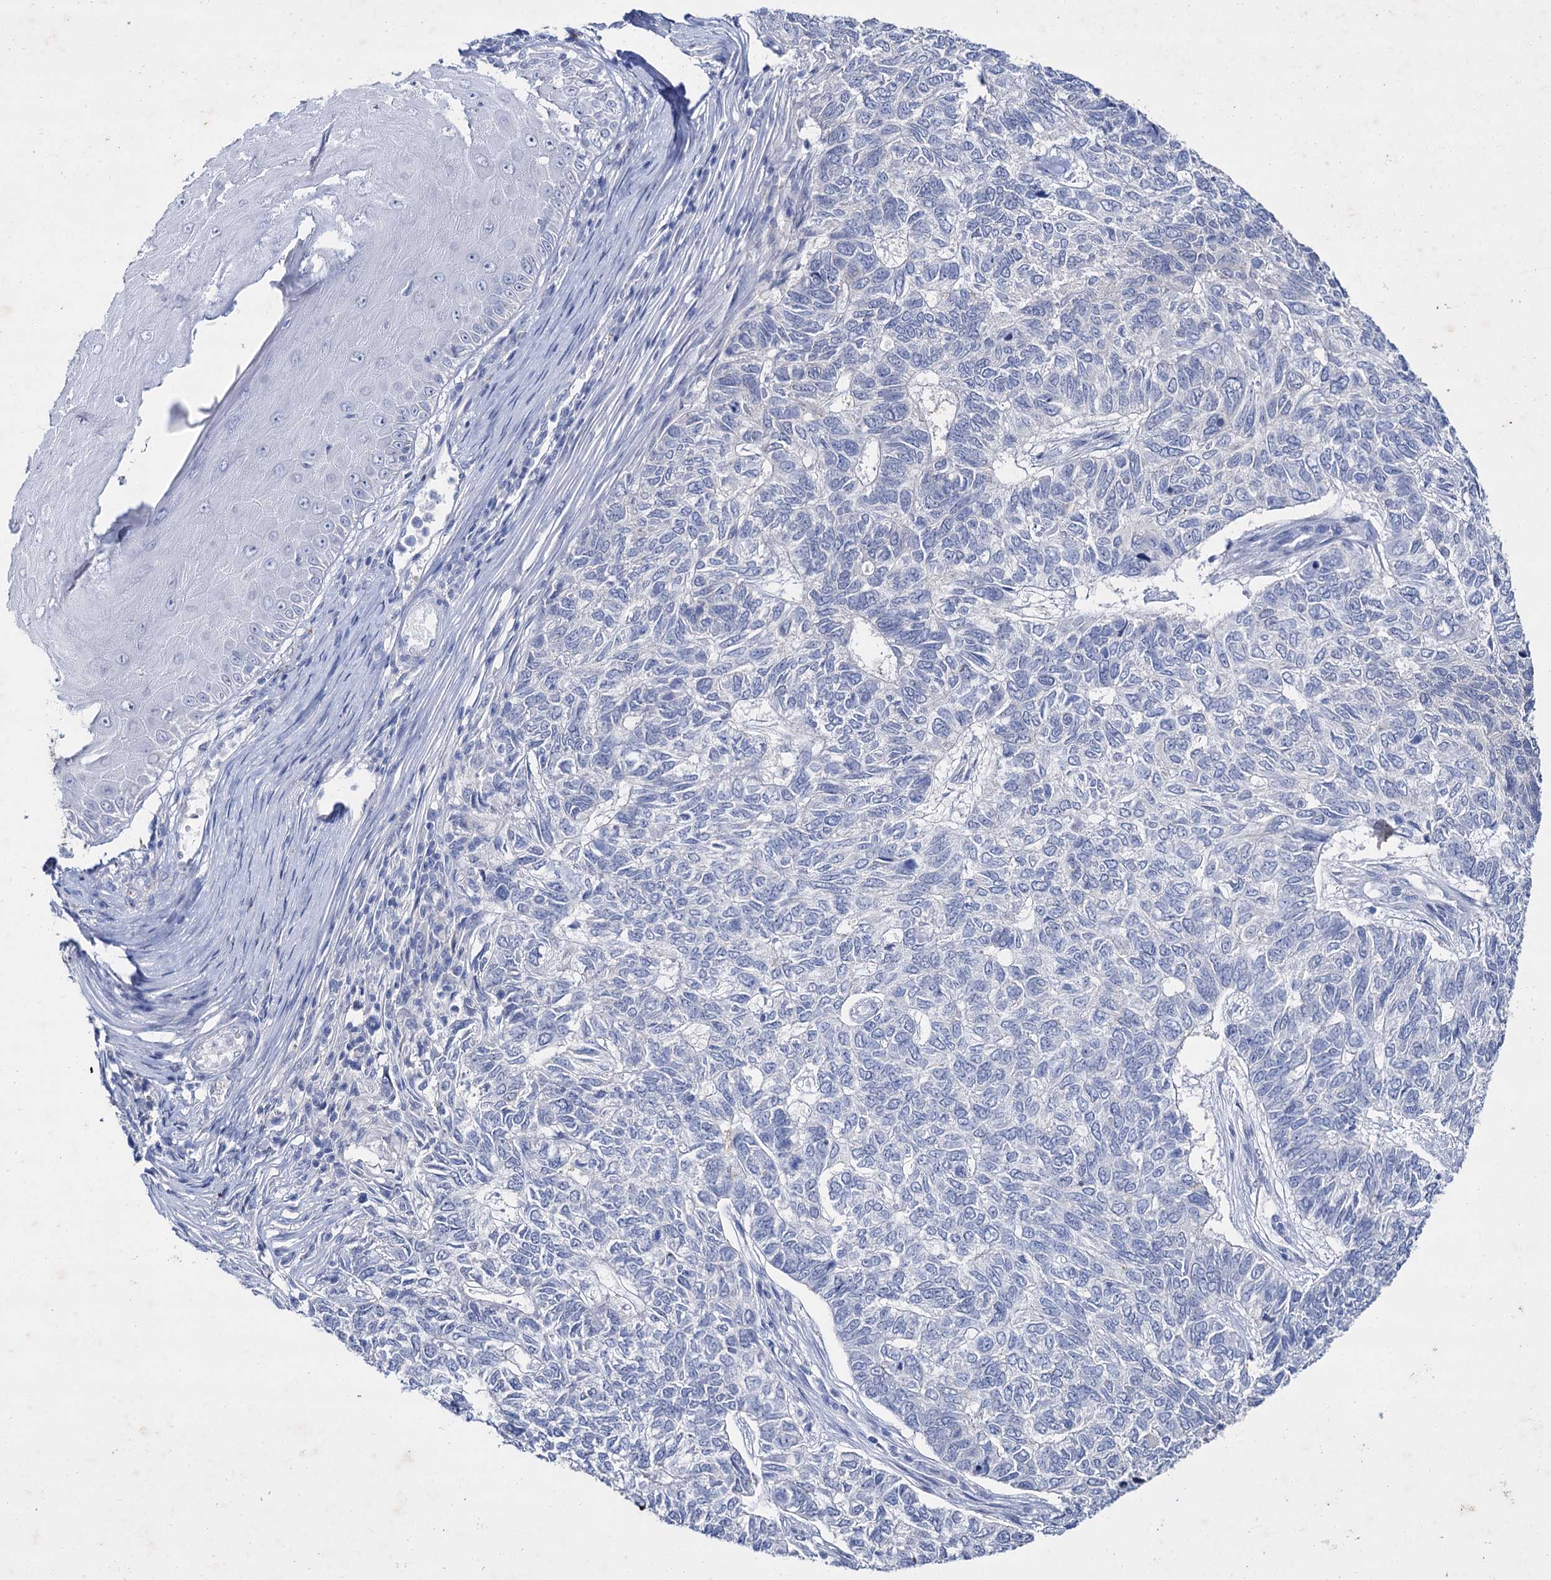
{"staining": {"intensity": "negative", "quantity": "none", "location": "none"}, "tissue": "skin cancer", "cell_type": "Tumor cells", "image_type": "cancer", "snomed": [{"axis": "morphology", "description": "Basal cell carcinoma"}, {"axis": "topography", "description": "Skin"}], "caption": "Human skin cancer (basal cell carcinoma) stained for a protein using immunohistochemistry (IHC) reveals no staining in tumor cells.", "gene": "LYZL4", "patient": {"sex": "female", "age": 65}}